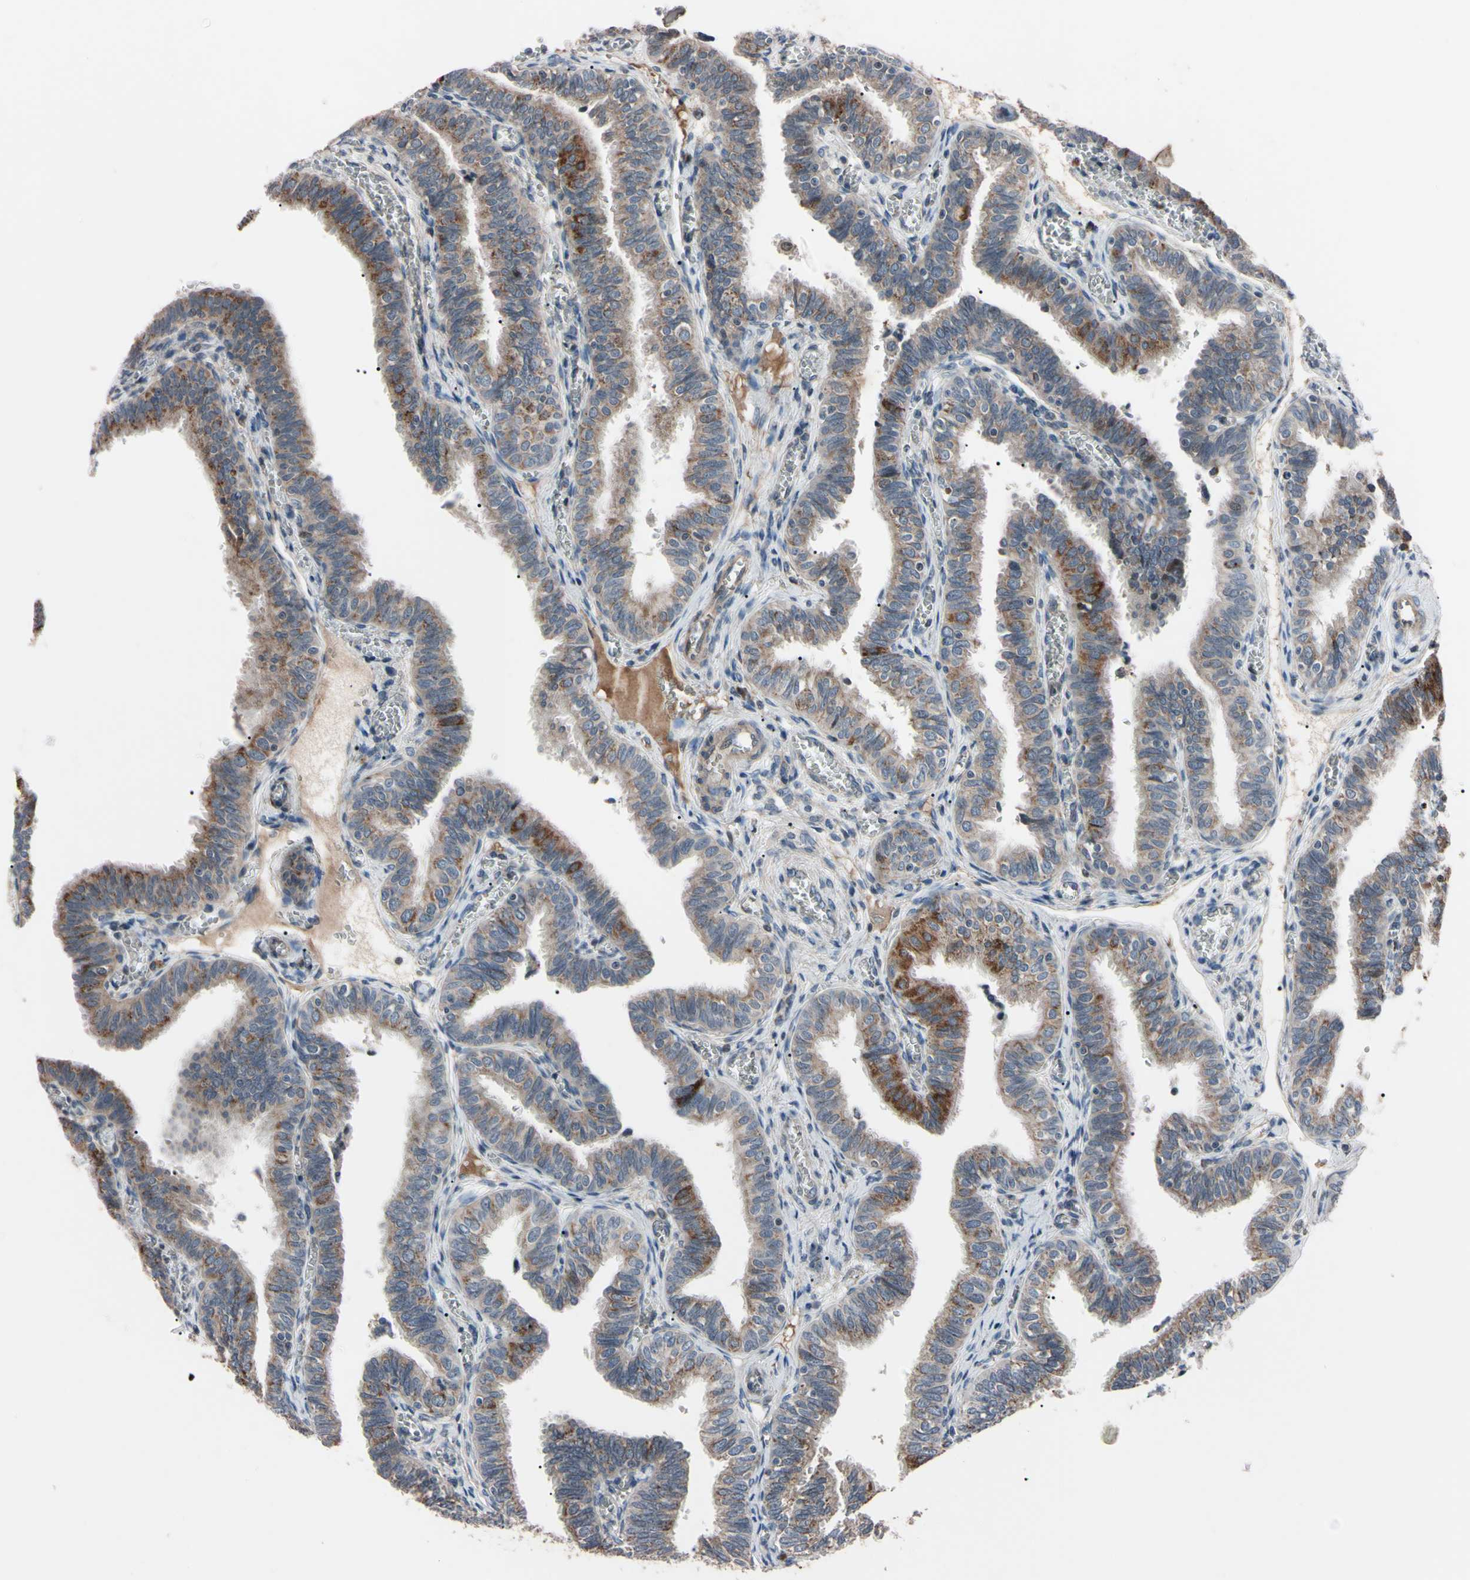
{"staining": {"intensity": "moderate", "quantity": ">75%", "location": "cytoplasmic/membranous"}, "tissue": "fallopian tube", "cell_type": "Glandular cells", "image_type": "normal", "snomed": [{"axis": "morphology", "description": "Normal tissue, NOS"}, {"axis": "topography", "description": "Fallopian tube"}], "caption": "Fallopian tube stained for a protein (brown) demonstrates moderate cytoplasmic/membranous positive expression in about >75% of glandular cells.", "gene": "TNFRSF1A", "patient": {"sex": "female", "age": 46}}